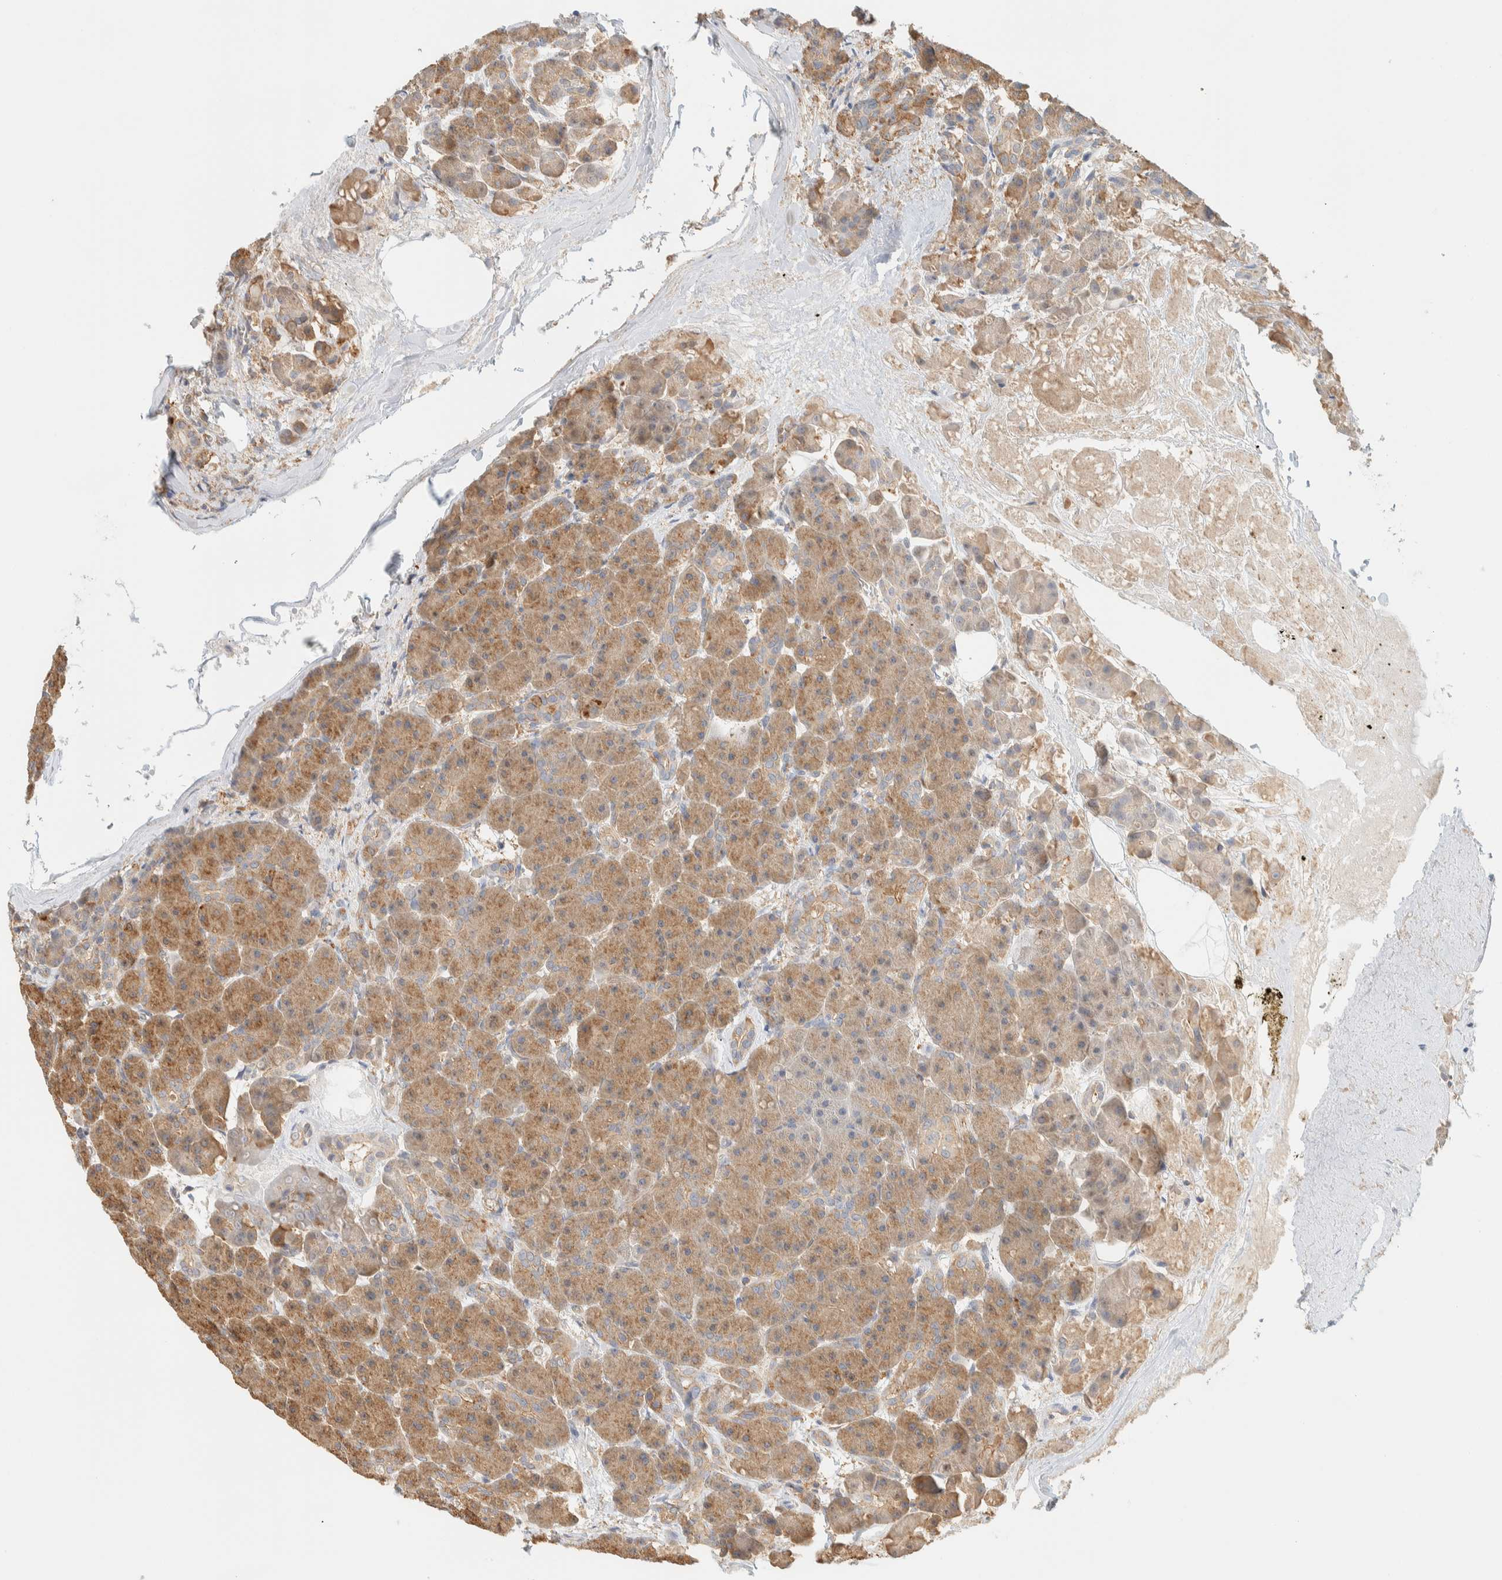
{"staining": {"intensity": "moderate", "quantity": ">75%", "location": "cytoplasmic/membranous"}, "tissue": "pancreas", "cell_type": "Exocrine glandular cells", "image_type": "normal", "snomed": [{"axis": "morphology", "description": "Normal tissue, NOS"}, {"axis": "topography", "description": "Pancreas"}], "caption": "Protein staining demonstrates moderate cytoplasmic/membranous positivity in about >75% of exocrine glandular cells in normal pancreas.", "gene": "TBC1D8B", "patient": {"sex": "male", "age": 63}}